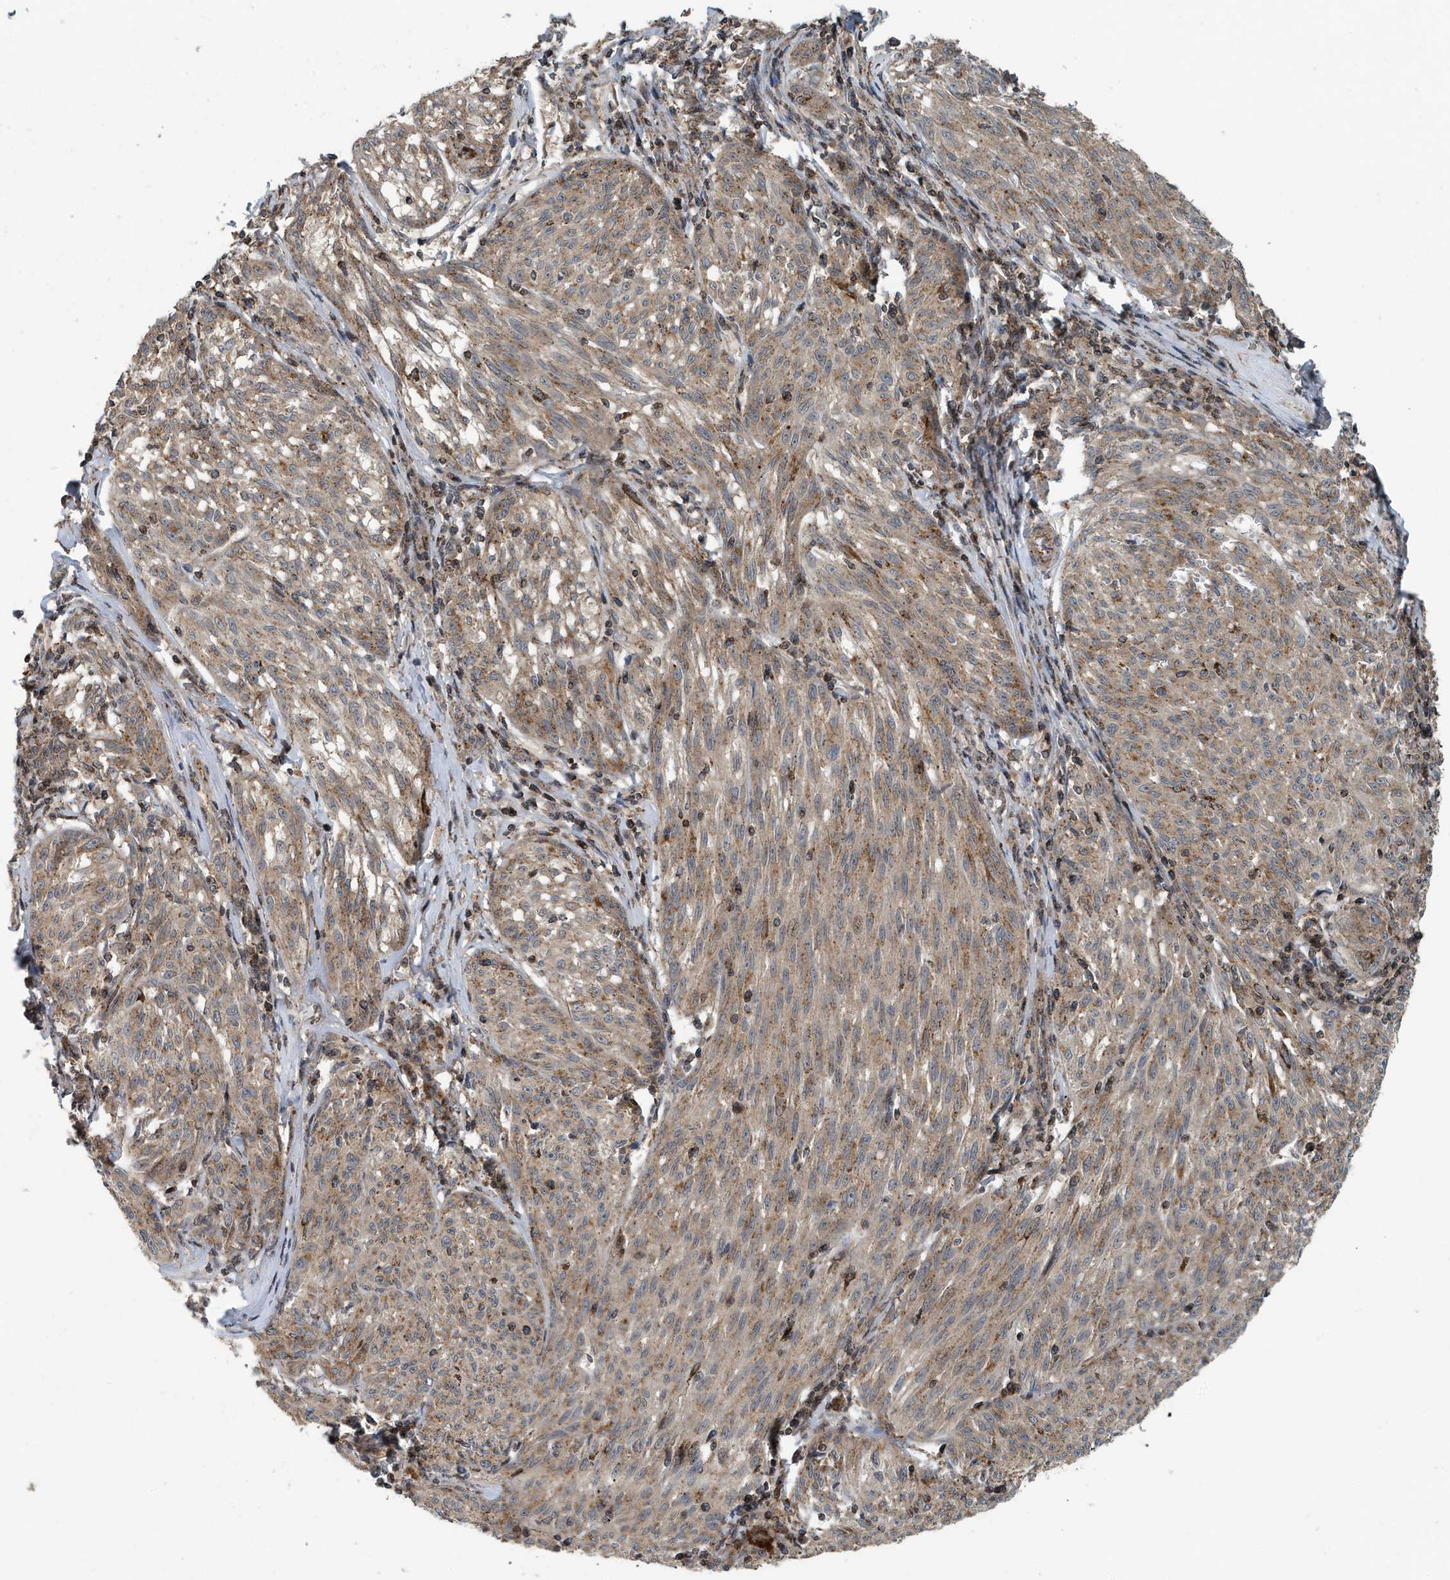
{"staining": {"intensity": "weak", "quantity": ">75%", "location": "cytoplasmic/membranous"}, "tissue": "melanoma", "cell_type": "Tumor cells", "image_type": "cancer", "snomed": [{"axis": "morphology", "description": "Malignant melanoma, NOS"}, {"axis": "topography", "description": "Skin"}], "caption": "Human melanoma stained for a protein (brown) reveals weak cytoplasmic/membranous positive staining in approximately >75% of tumor cells.", "gene": "KIF15", "patient": {"sex": "female", "age": 72}}